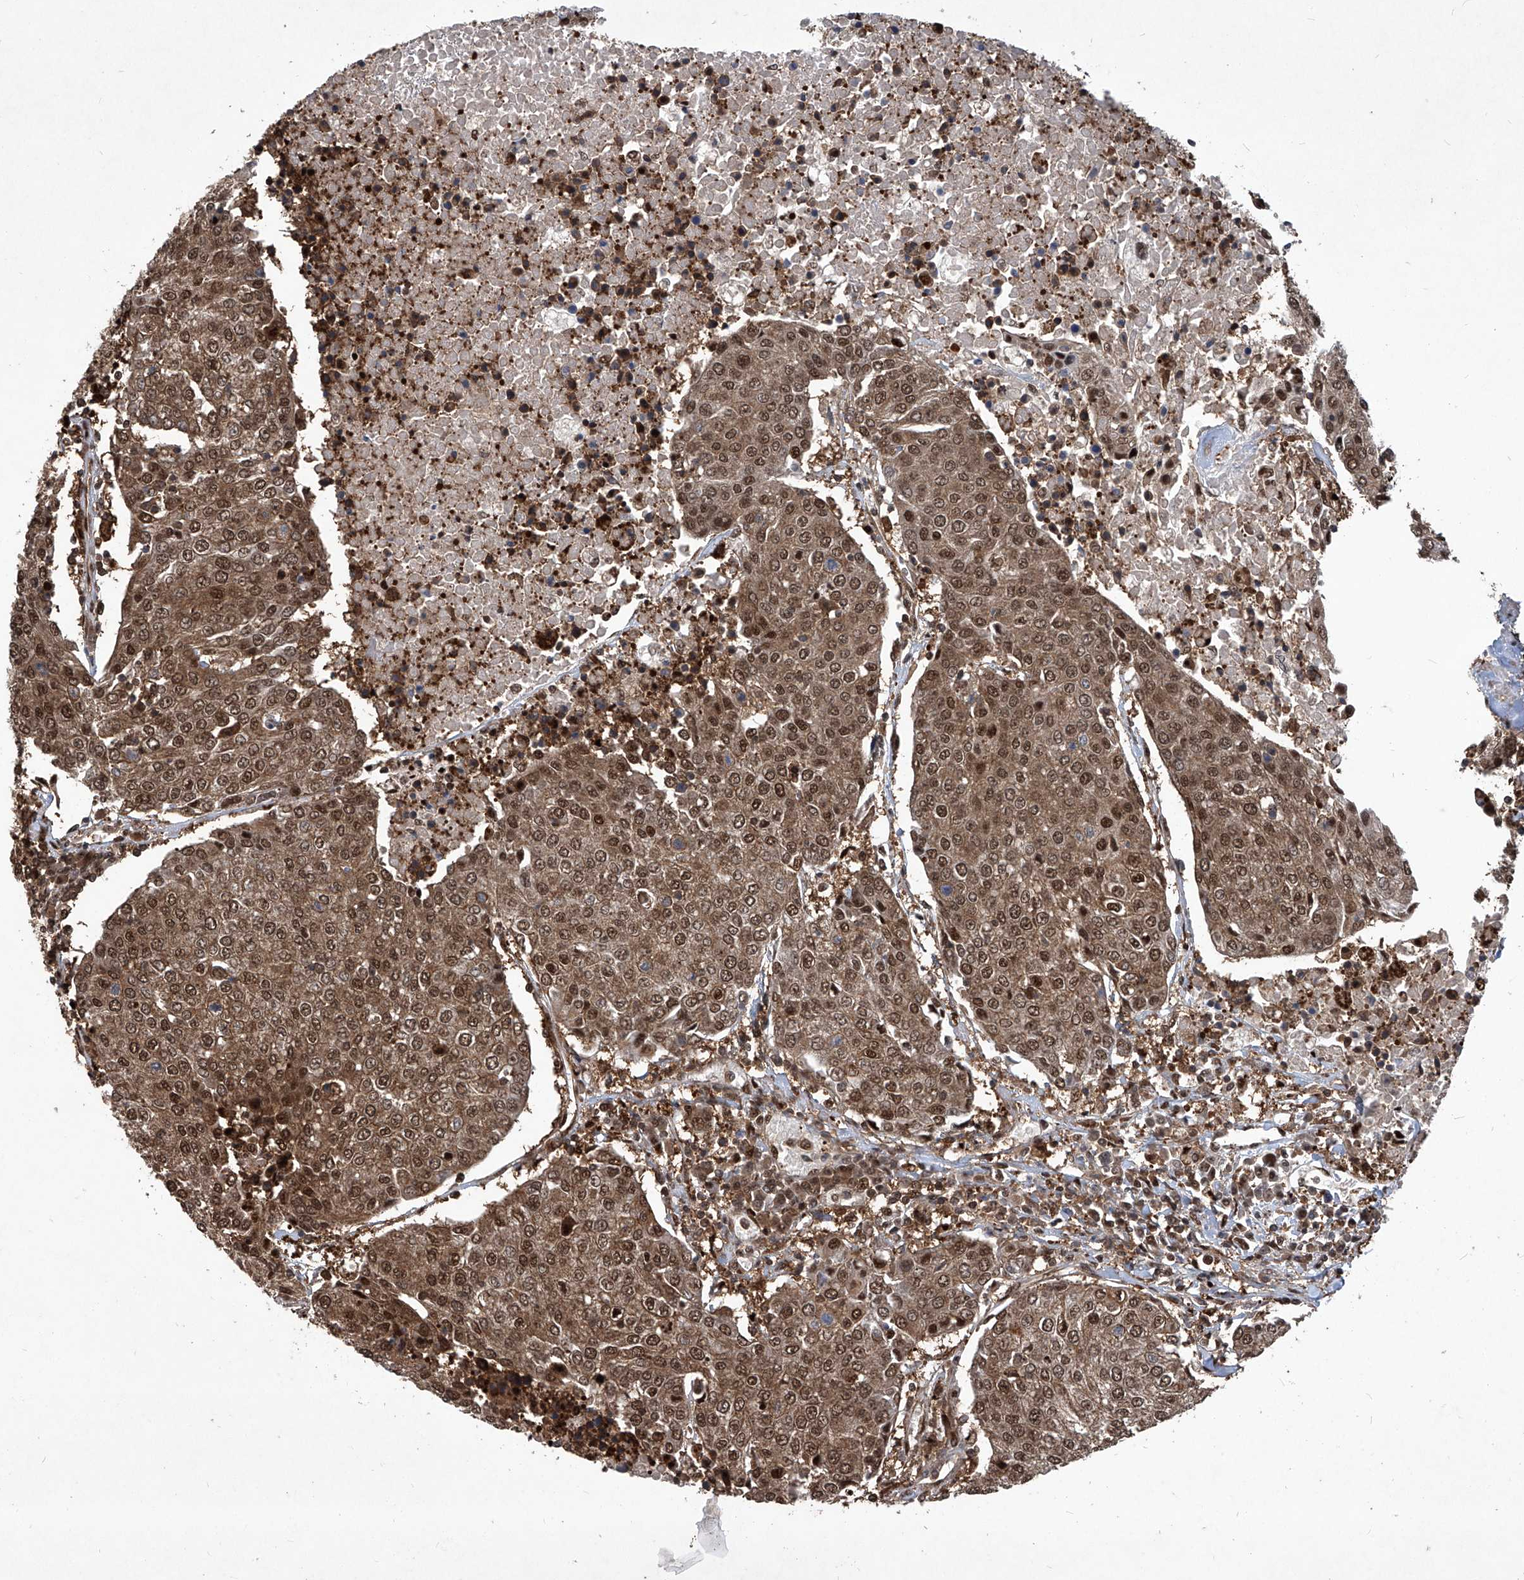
{"staining": {"intensity": "strong", "quantity": ">75%", "location": "cytoplasmic/membranous,nuclear"}, "tissue": "urothelial cancer", "cell_type": "Tumor cells", "image_type": "cancer", "snomed": [{"axis": "morphology", "description": "Urothelial carcinoma, High grade"}, {"axis": "topography", "description": "Urinary bladder"}], "caption": "Immunohistochemical staining of human high-grade urothelial carcinoma demonstrates high levels of strong cytoplasmic/membranous and nuclear positivity in approximately >75% of tumor cells.", "gene": "PSMB1", "patient": {"sex": "female", "age": 85}}